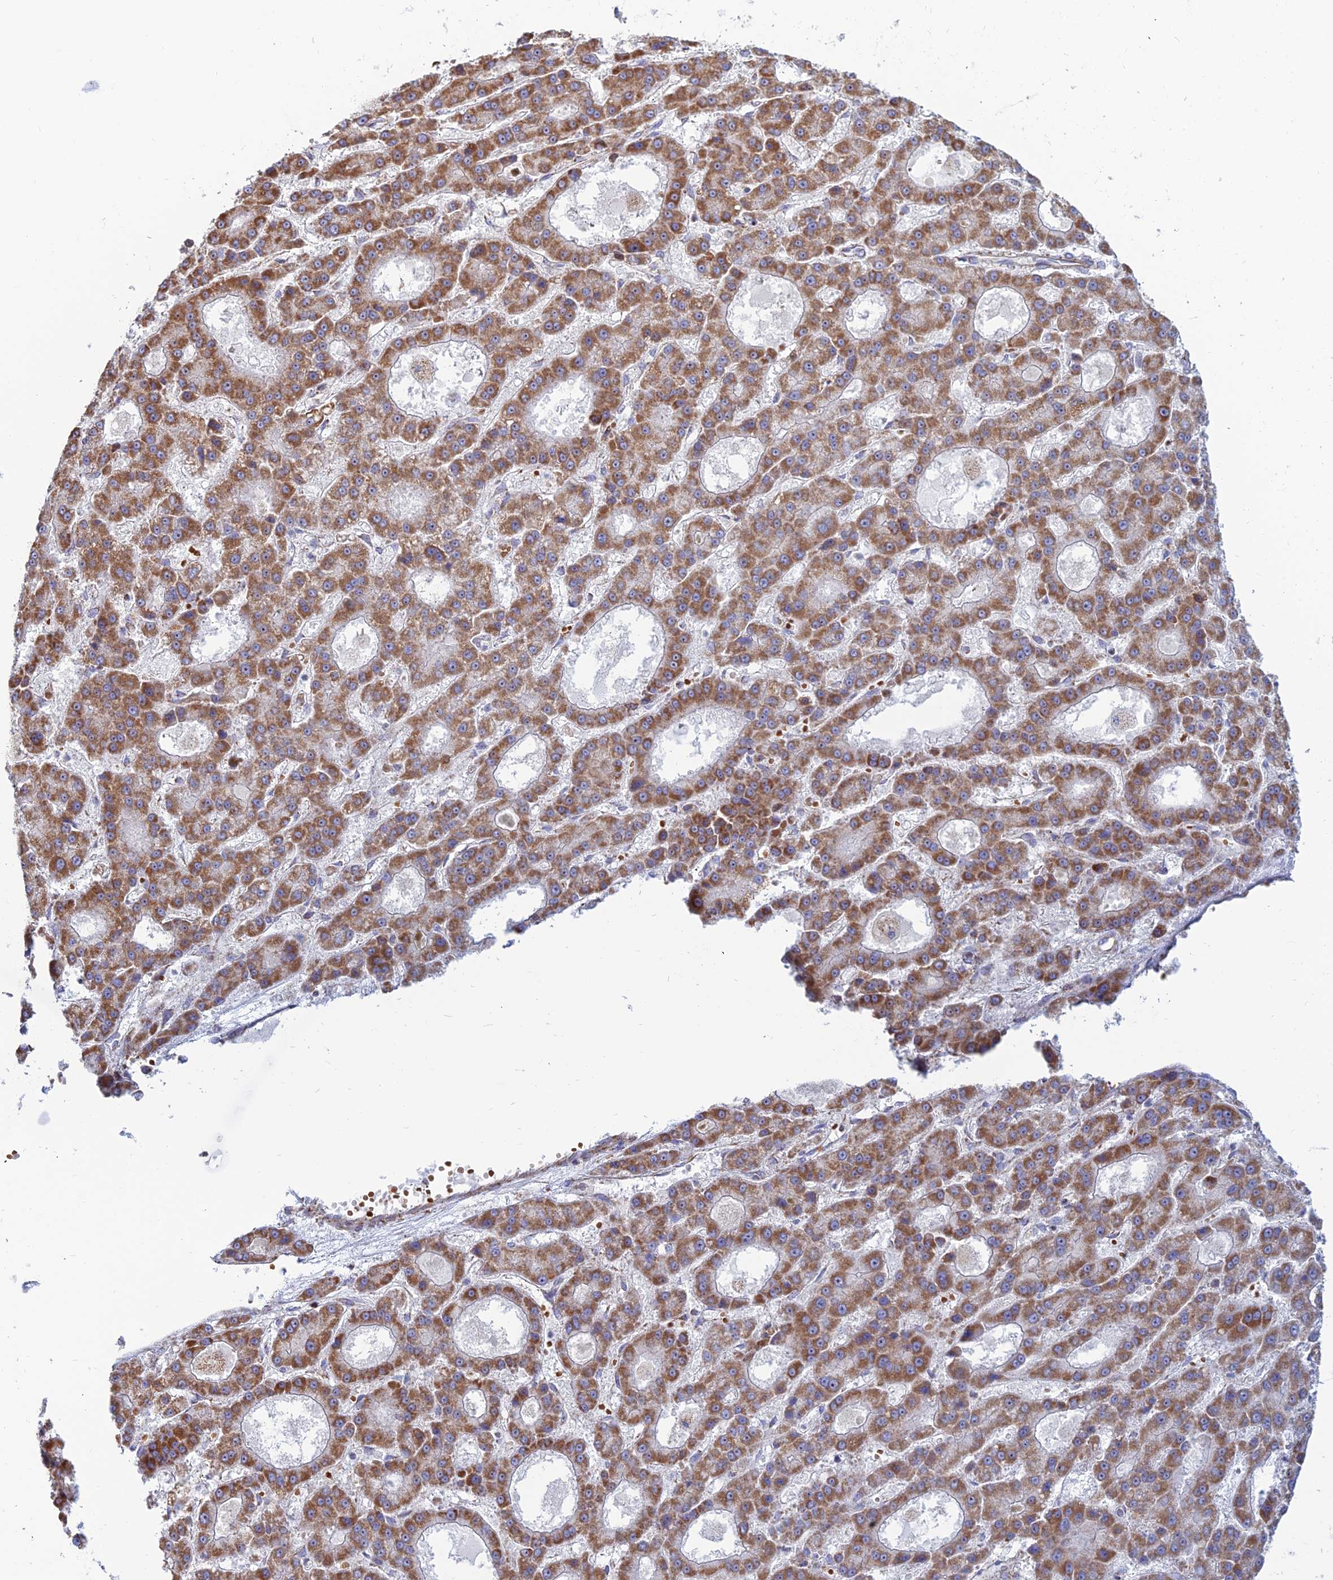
{"staining": {"intensity": "strong", "quantity": ">75%", "location": "cytoplasmic/membranous"}, "tissue": "liver cancer", "cell_type": "Tumor cells", "image_type": "cancer", "snomed": [{"axis": "morphology", "description": "Carcinoma, Hepatocellular, NOS"}, {"axis": "topography", "description": "Liver"}], "caption": "Protein analysis of hepatocellular carcinoma (liver) tissue reveals strong cytoplasmic/membranous expression in approximately >75% of tumor cells.", "gene": "SLC35F4", "patient": {"sex": "male", "age": 70}}